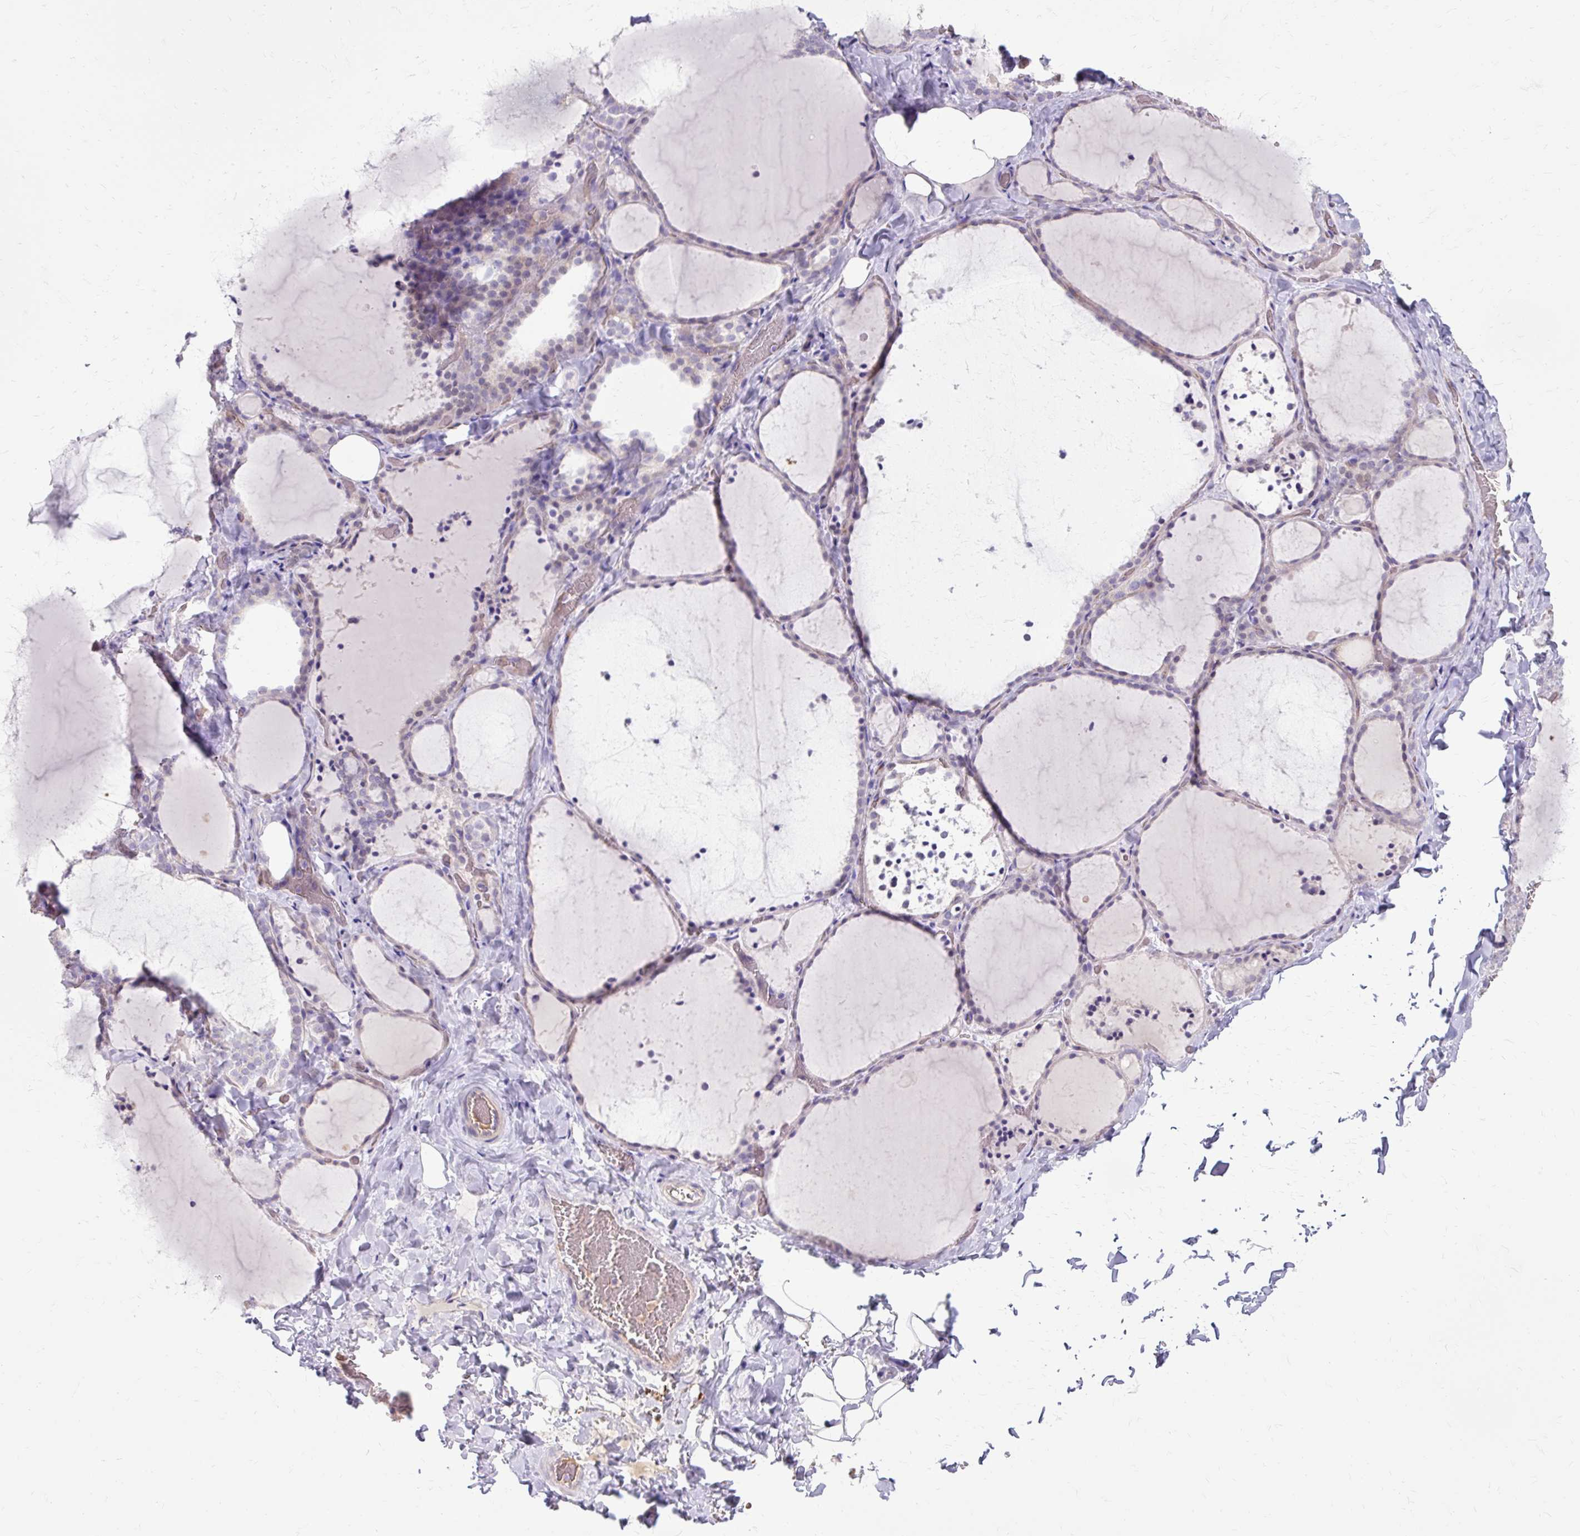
{"staining": {"intensity": "negative", "quantity": "none", "location": "none"}, "tissue": "thyroid gland", "cell_type": "Glandular cells", "image_type": "normal", "snomed": [{"axis": "morphology", "description": "Normal tissue, NOS"}, {"axis": "topography", "description": "Thyroid gland"}], "caption": "This is an immunohistochemistry histopathology image of benign human thyroid gland. There is no expression in glandular cells.", "gene": "USHBP1", "patient": {"sex": "female", "age": 22}}